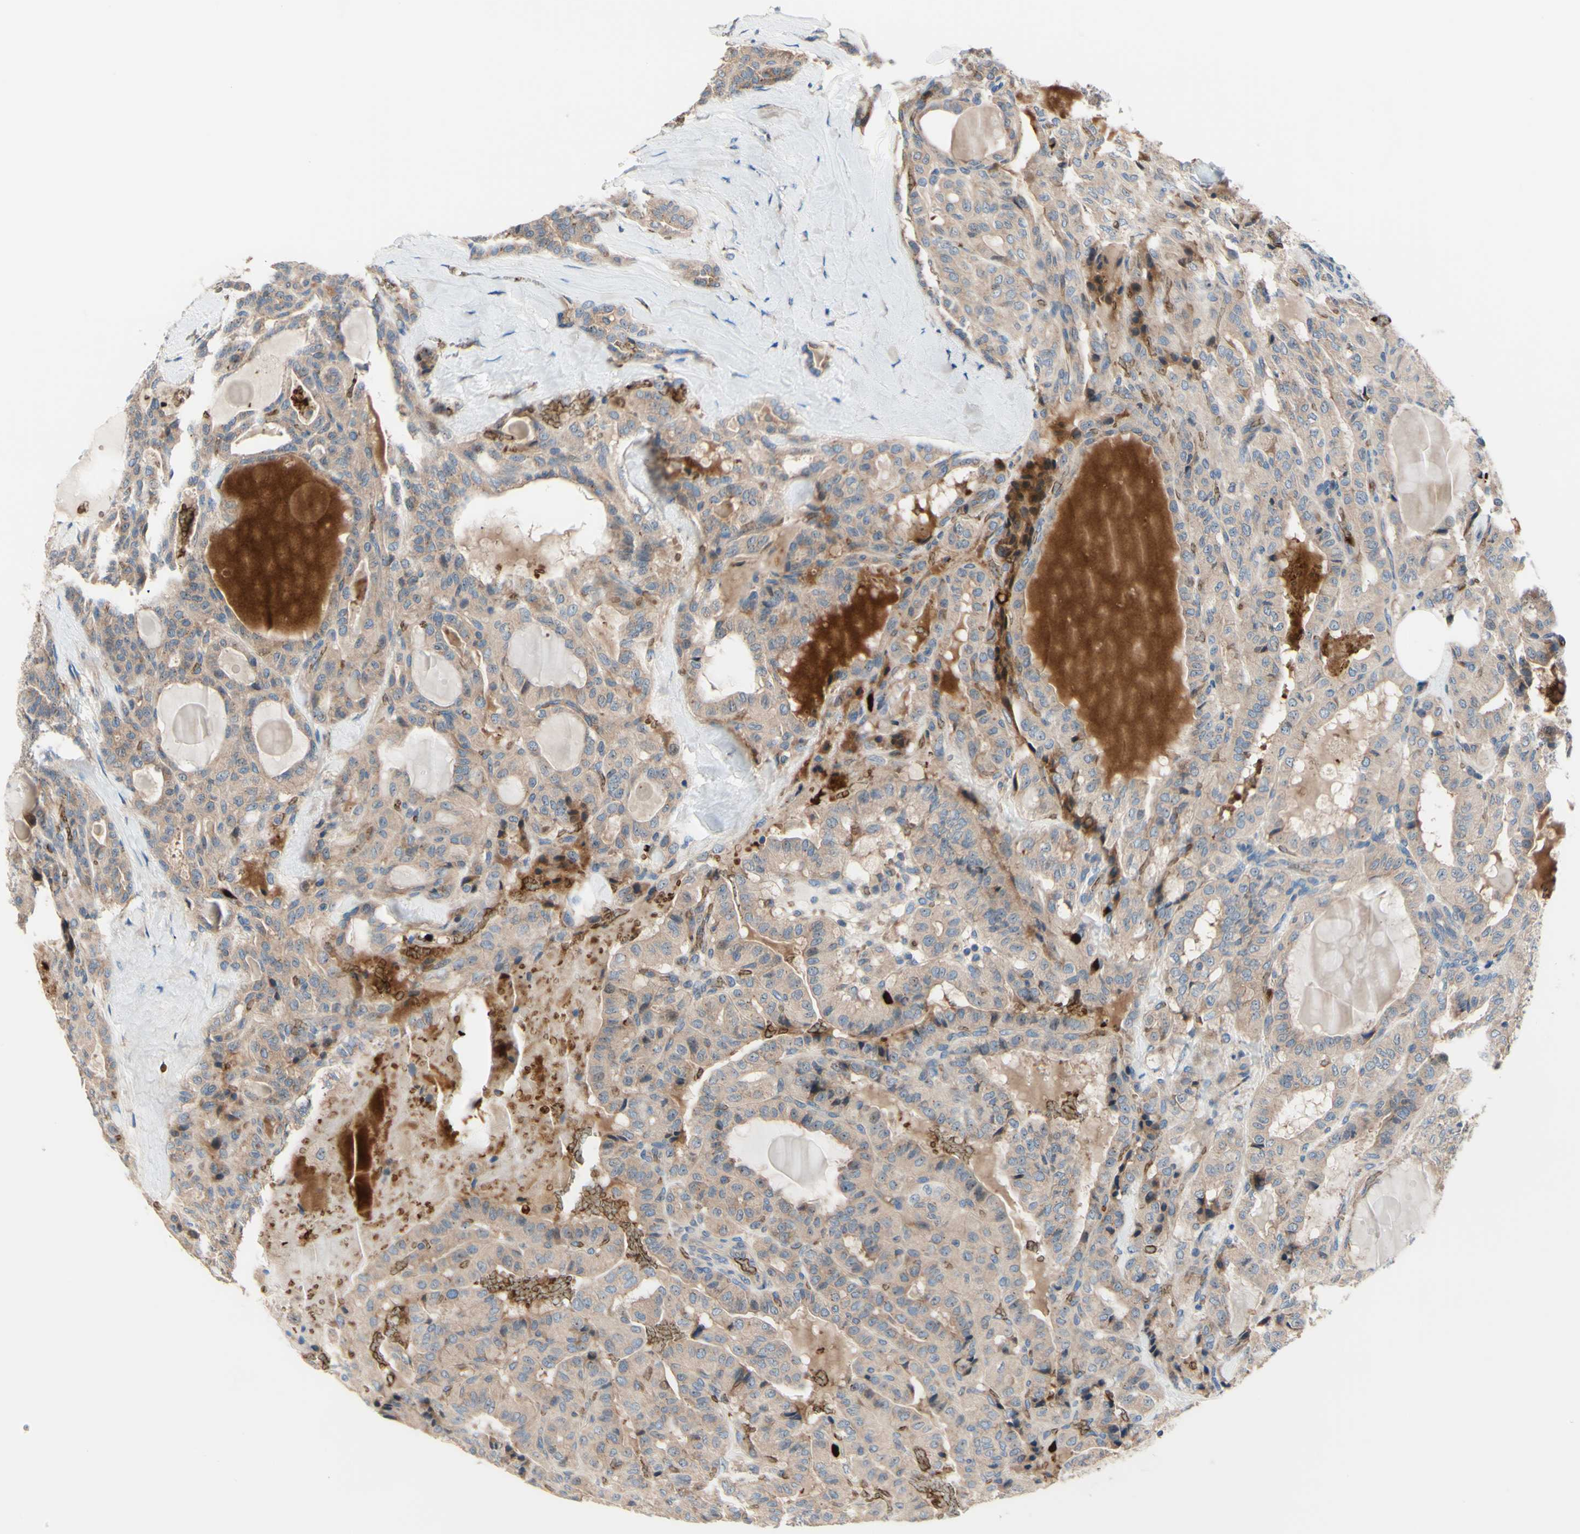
{"staining": {"intensity": "weak", "quantity": ">75%", "location": "cytoplasmic/membranous"}, "tissue": "thyroid cancer", "cell_type": "Tumor cells", "image_type": "cancer", "snomed": [{"axis": "morphology", "description": "Papillary adenocarcinoma, NOS"}, {"axis": "topography", "description": "Thyroid gland"}], "caption": "Thyroid cancer tissue exhibits weak cytoplasmic/membranous expression in about >75% of tumor cells", "gene": "USP9X", "patient": {"sex": "male", "age": 77}}